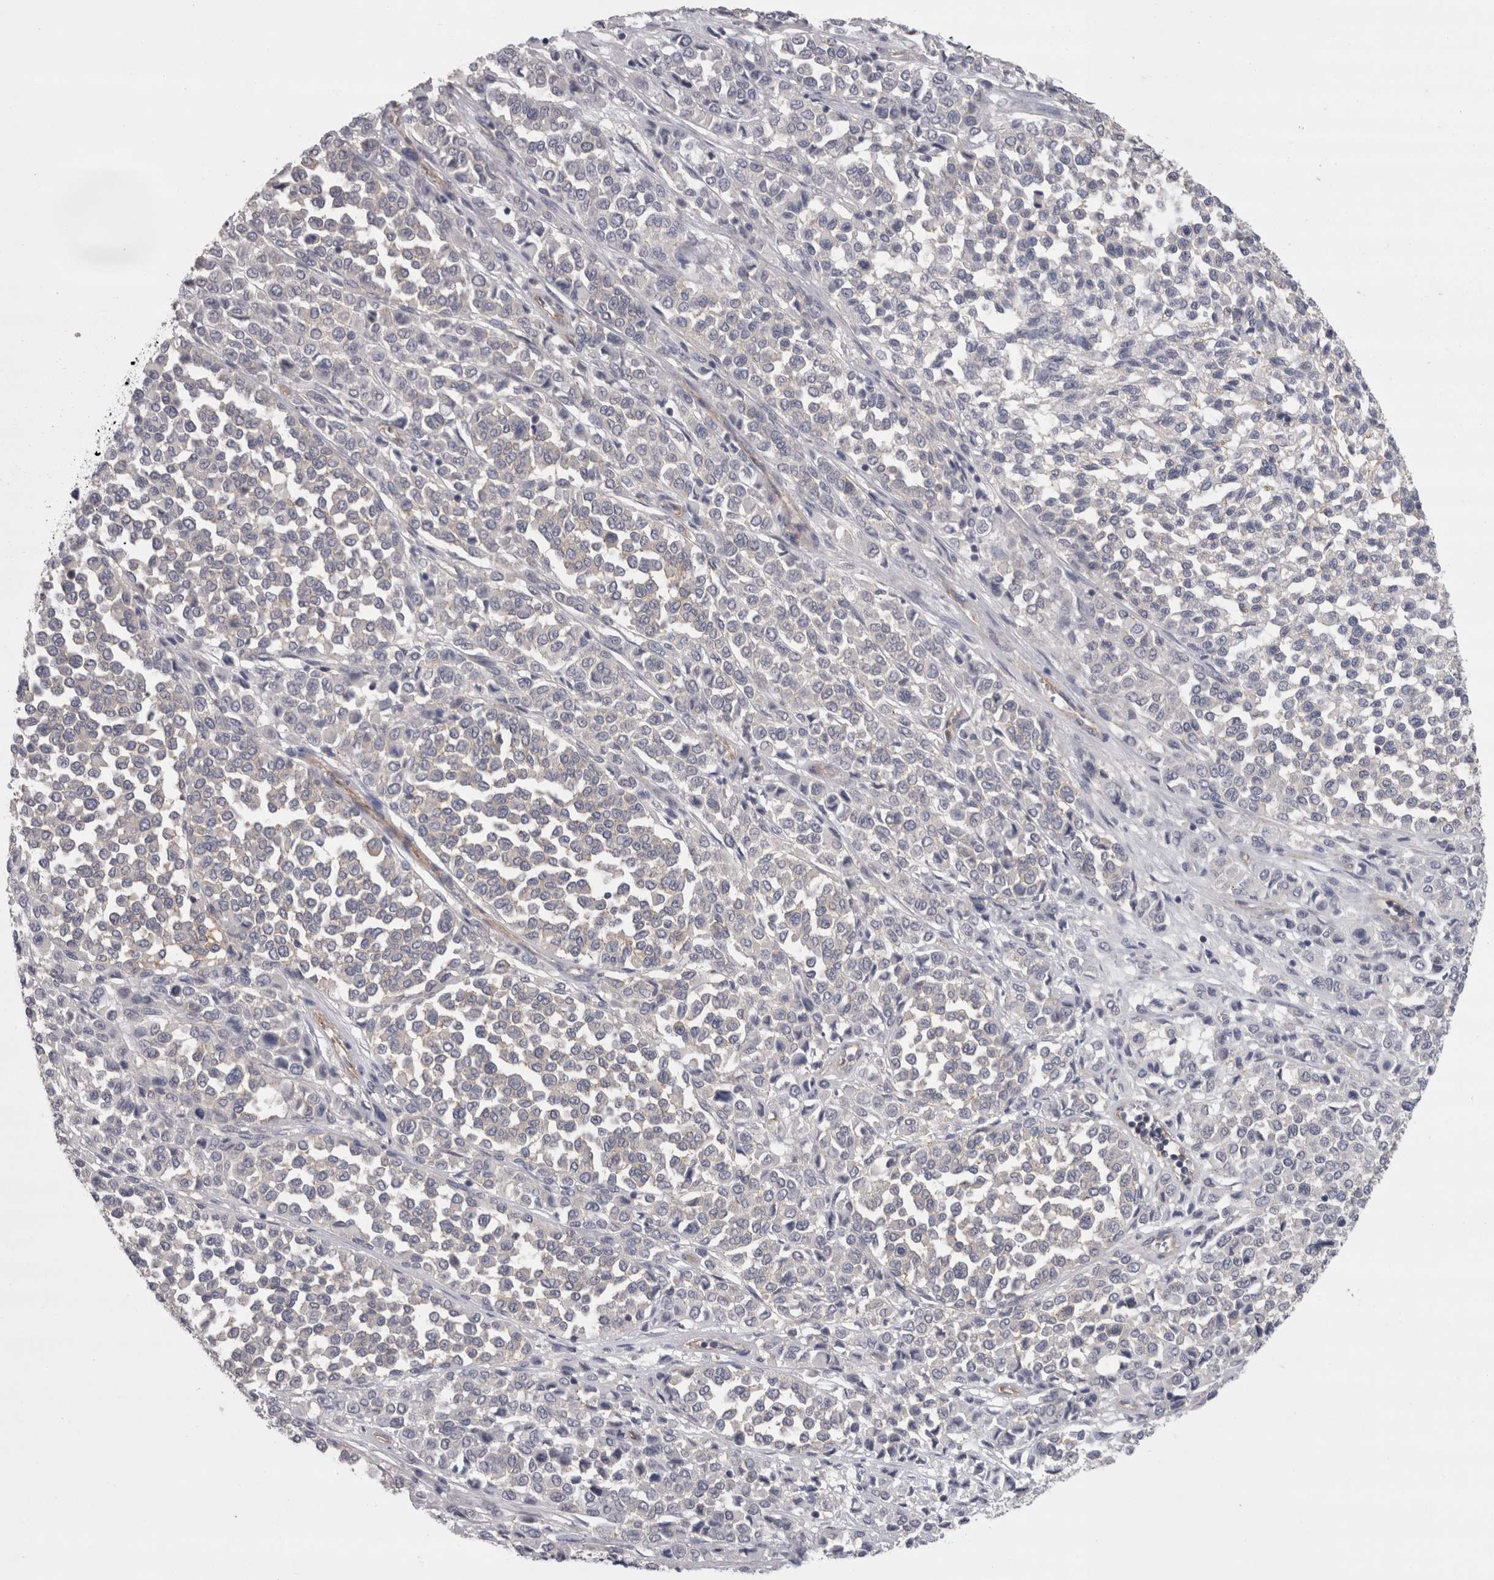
{"staining": {"intensity": "negative", "quantity": "none", "location": "none"}, "tissue": "melanoma", "cell_type": "Tumor cells", "image_type": "cancer", "snomed": [{"axis": "morphology", "description": "Malignant melanoma, Metastatic site"}, {"axis": "topography", "description": "Pancreas"}], "caption": "The image demonstrates no staining of tumor cells in malignant melanoma (metastatic site). Nuclei are stained in blue.", "gene": "LYZL6", "patient": {"sex": "female", "age": 30}}